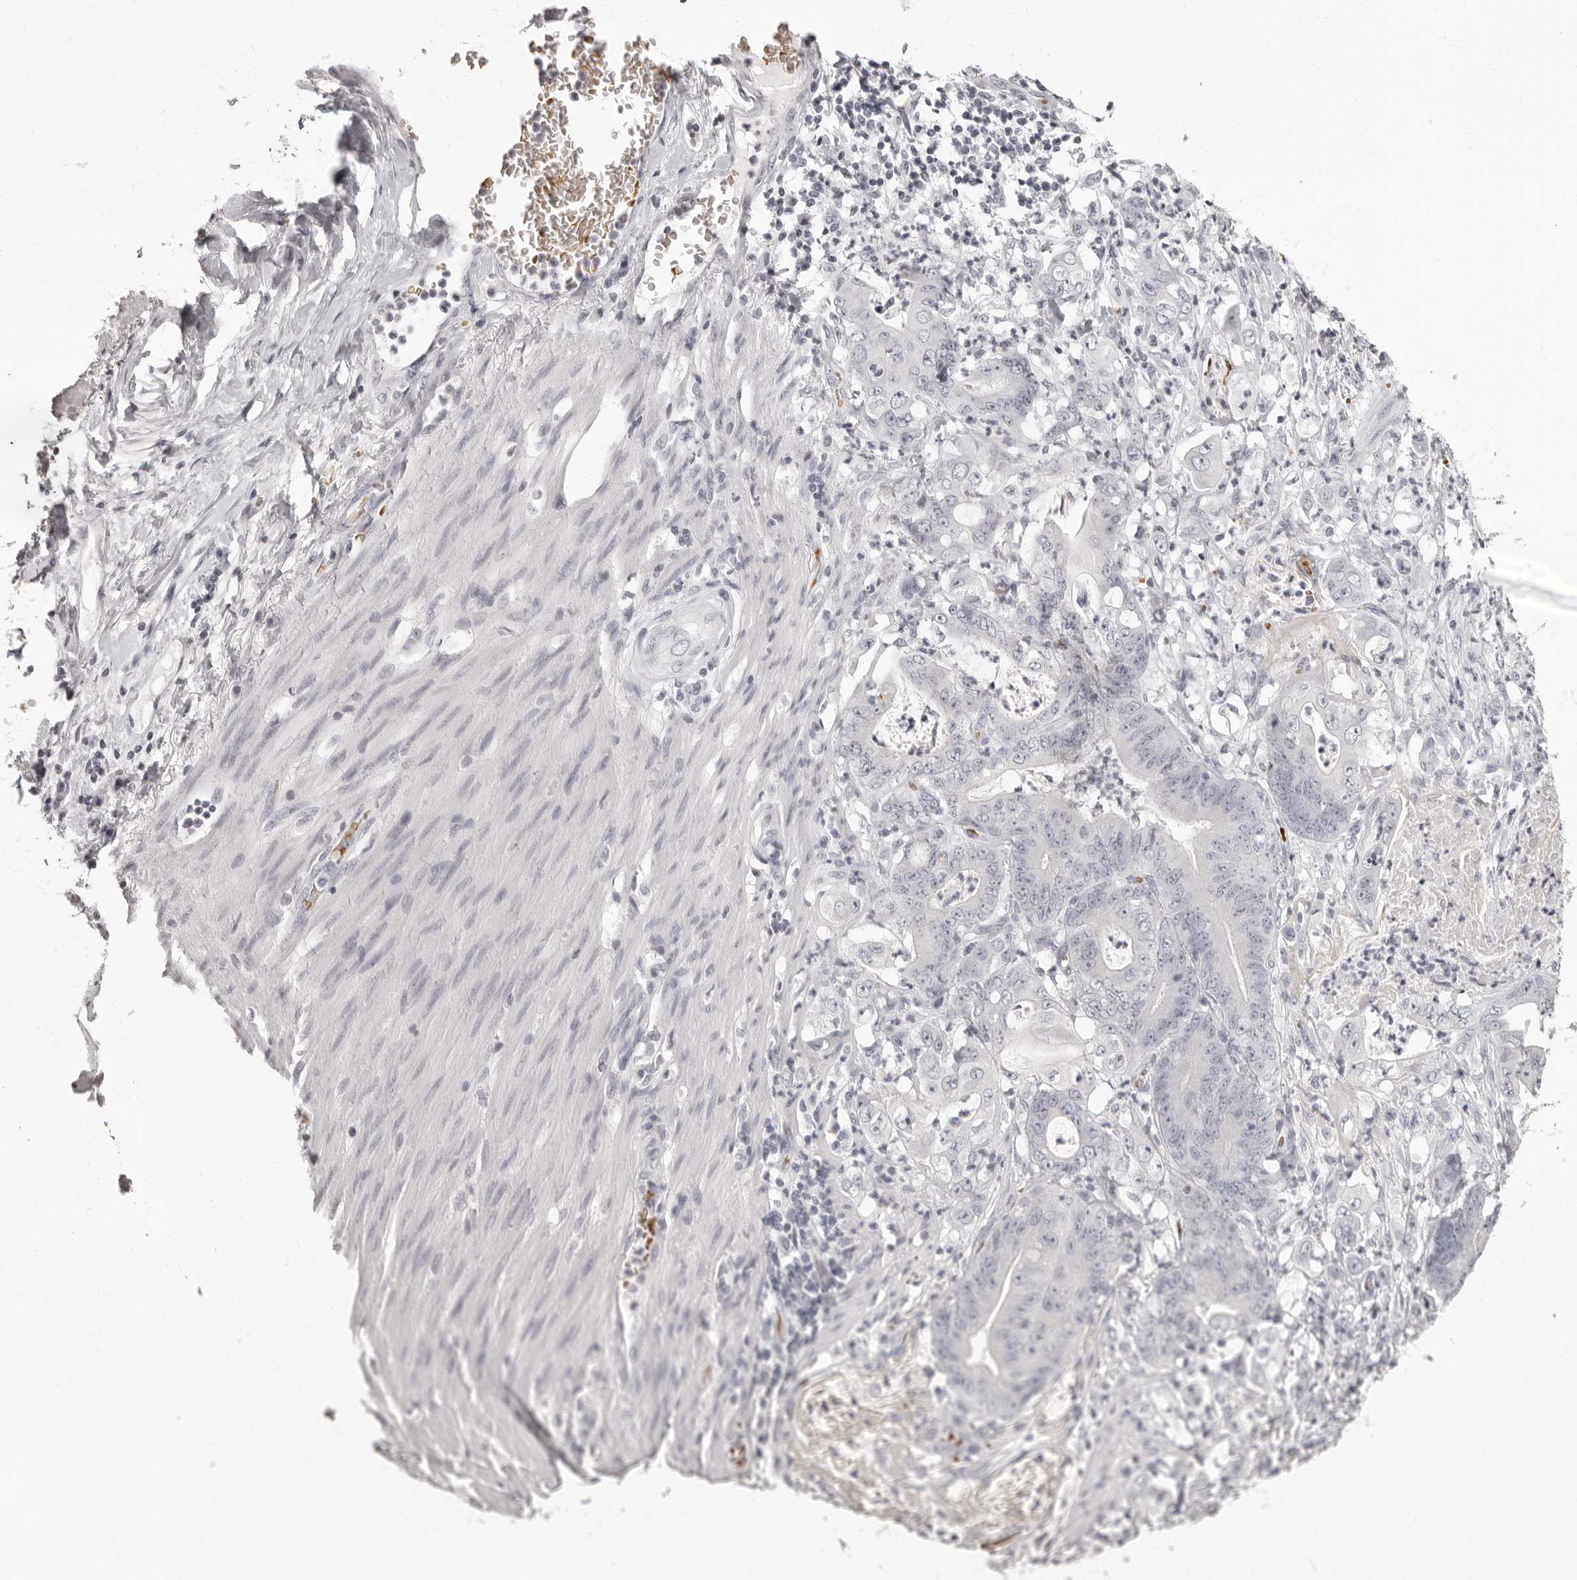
{"staining": {"intensity": "negative", "quantity": "none", "location": "none"}, "tissue": "stomach cancer", "cell_type": "Tumor cells", "image_type": "cancer", "snomed": [{"axis": "morphology", "description": "Adenocarcinoma, NOS"}, {"axis": "topography", "description": "Stomach"}], "caption": "Photomicrograph shows no protein positivity in tumor cells of stomach cancer tissue.", "gene": "C8orf74", "patient": {"sex": "female", "age": 73}}